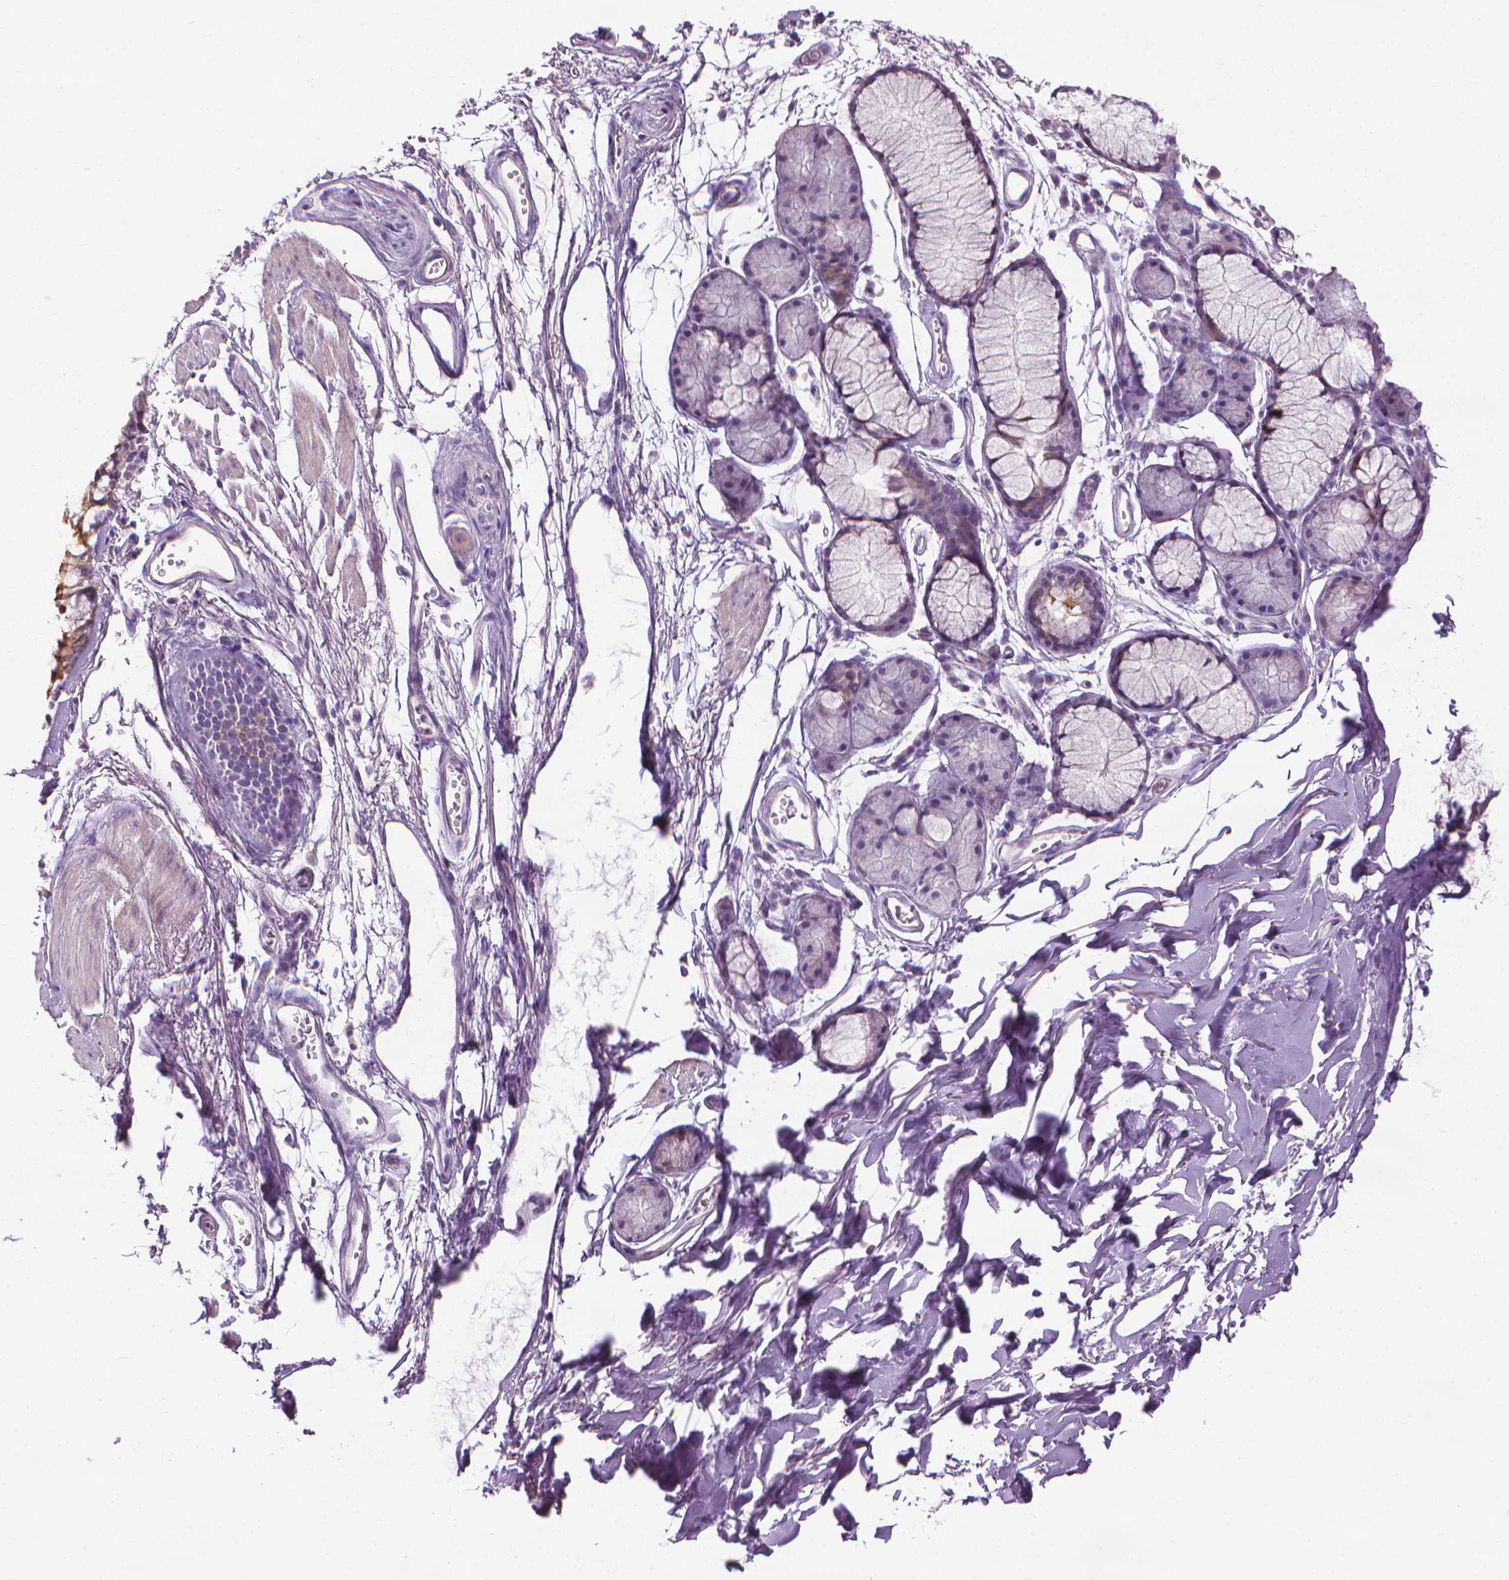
{"staining": {"intensity": "negative", "quantity": "none", "location": "none"}, "tissue": "adipose tissue", "cell_type": "Adipocytes", "image_type": "normal", "snomed": [{"axis": "morphology", "description": "Normal tissue, NOS"}, {"axis": "topography", "description": "Cartilage tissue"}, {"axis": "topography", "description": "Bronchus"}], "caption": "Adipocytes show no significant protein expression in benign adipose tissue. (Brightfield microscopy of DAB (3,3'-diaminobenzidine) immunohistochemistry (IHC) at high magnification).", "gene": "DNAI7", "patient": {"sex": "female", "age": 79}}